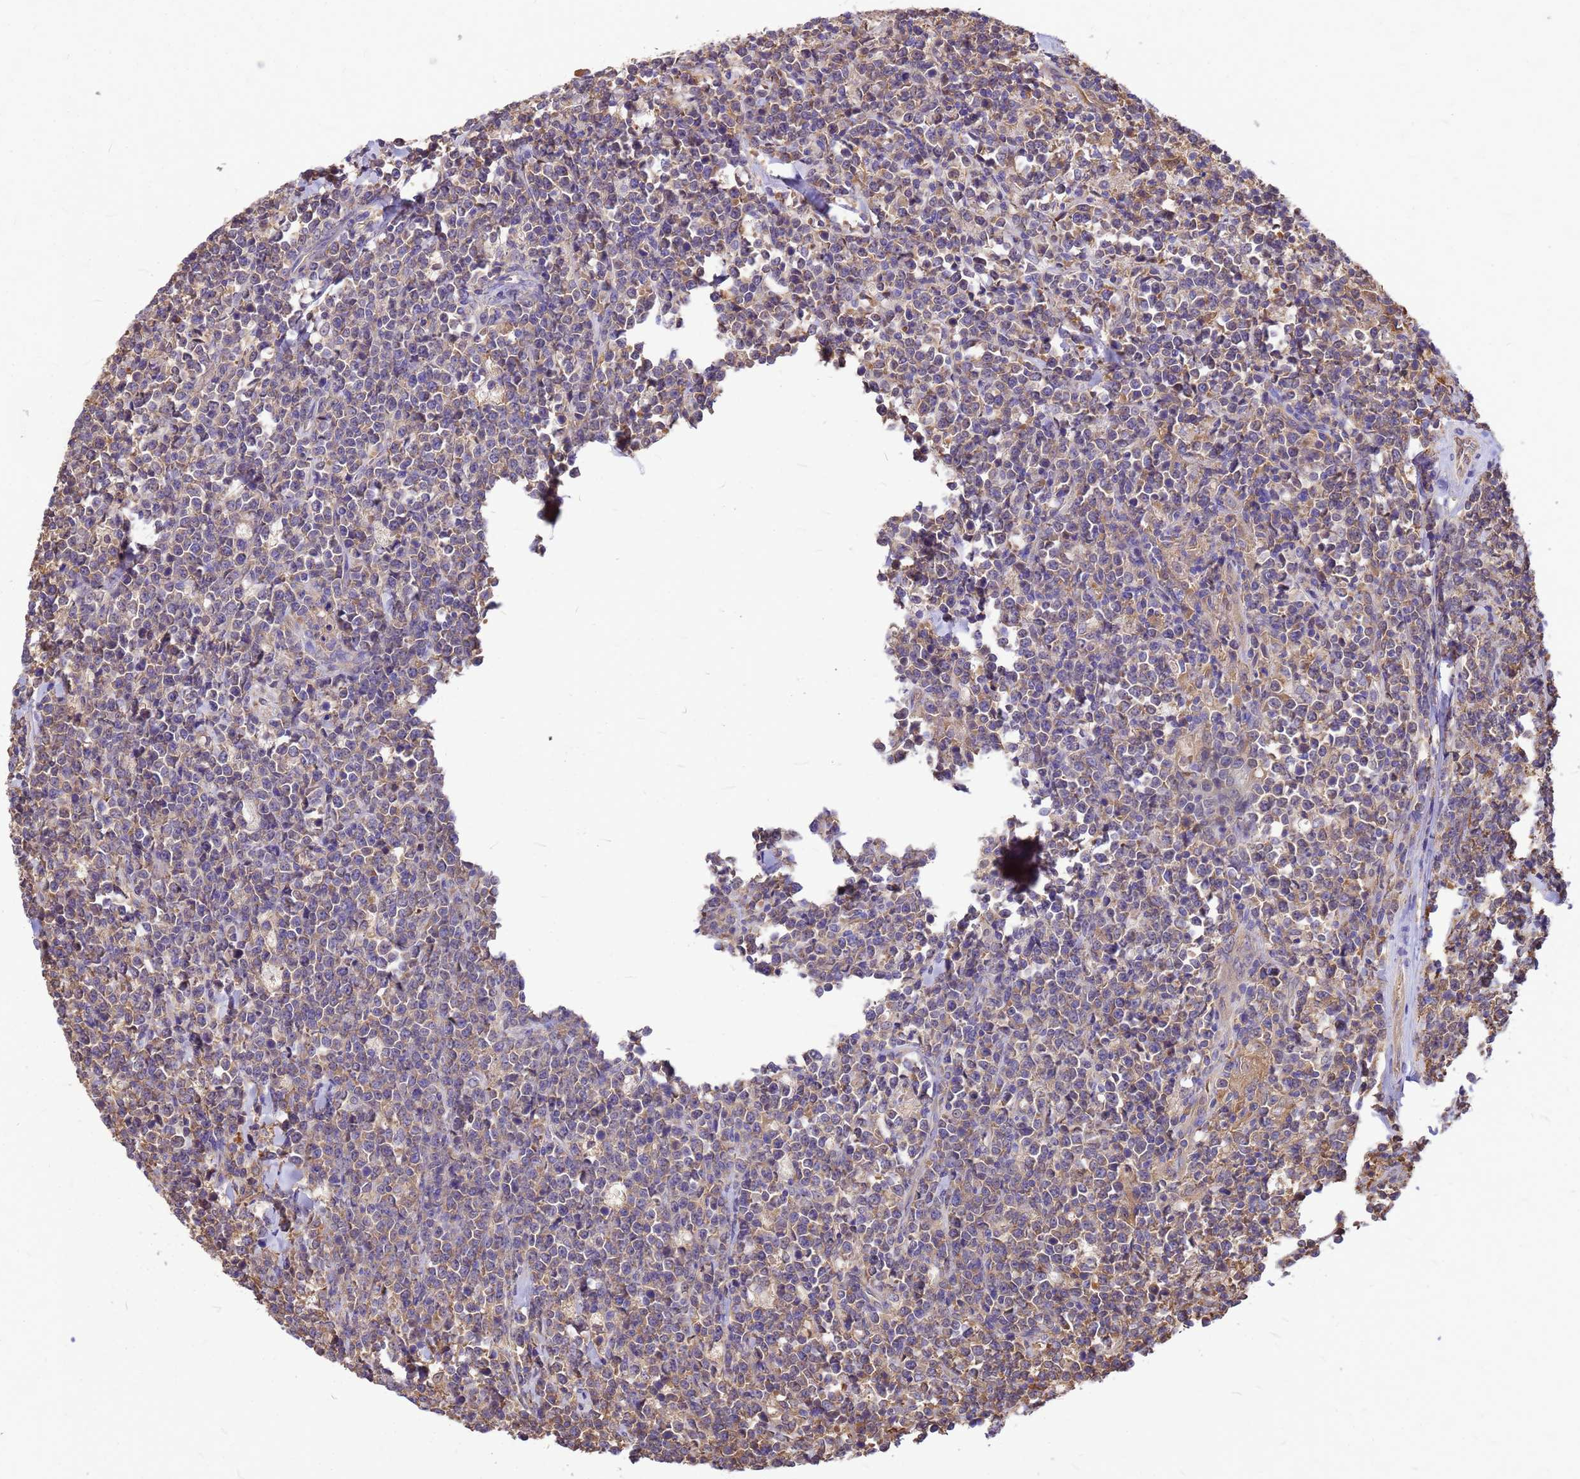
{"staining": {"intensity": "weak", "quantity": "25%-75%", "location": "cytoplasmic/membranous"}, "tissue": "lymphoma", "cell_type": "Tumor cells", "image_type": "cancer", "snomed": [{"axis": "morphology", "description": "Malignant lymphoma, non-Hodgkin's type, High grade"}, {"axis": "topography", "description": "Small intestine"}], "caption": "A brown stain highlights weak cytoplasmic/membranous staining of a protein in human lymphoma tumor cells.", "gene": "GID4", "patient": {"sex": "male", "age": 8}}